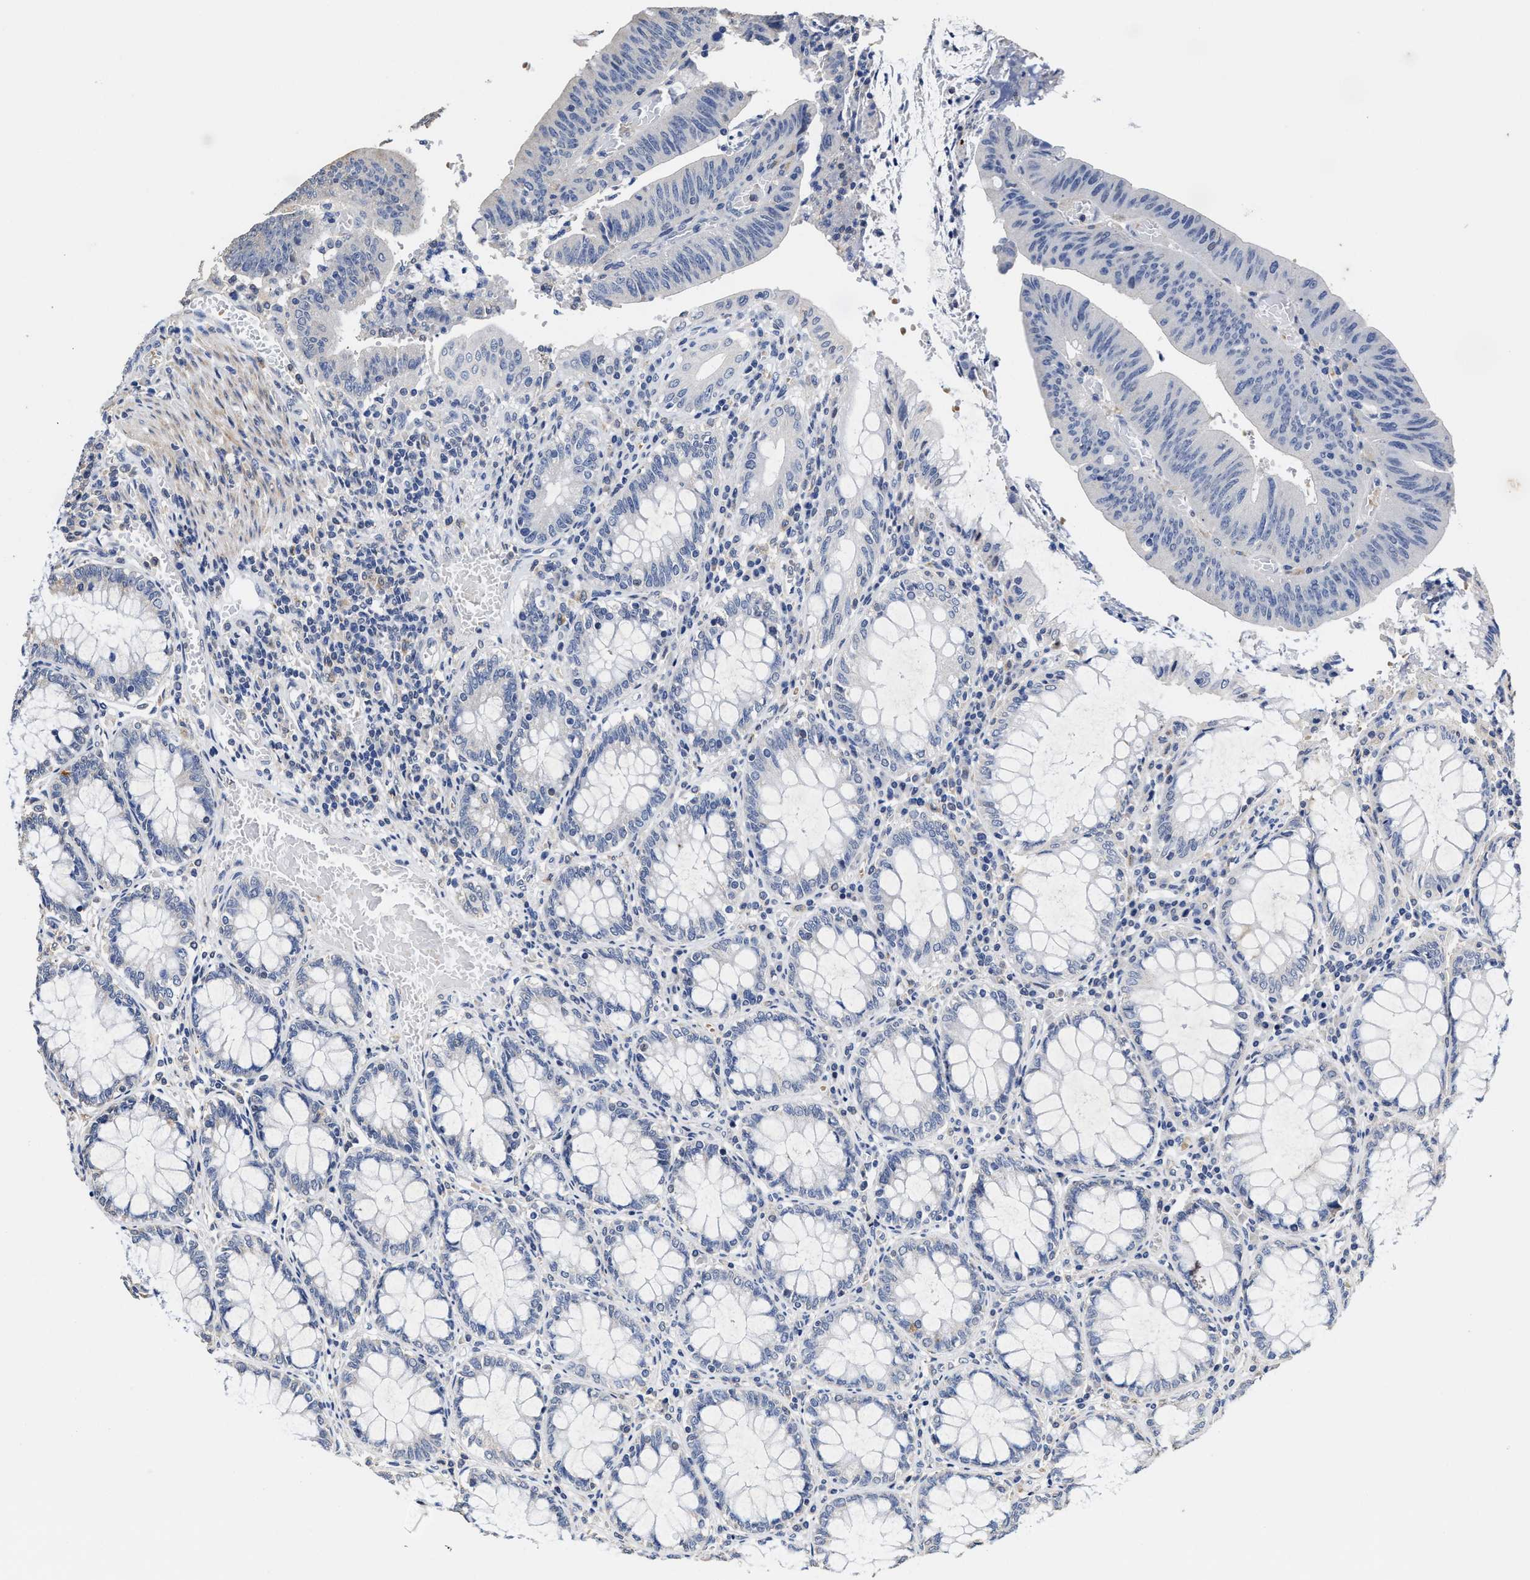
{"staining": {"intensity": "negative", "quantity": "none", "location": "none"}, "tissue": "colorectal cancer", "cell_type": "Tumor cells", "image_type": "cancer", "snomed": [{"axis": "morphology", "description": "Normal tissue, NOS"}, {"axis": "morphology", "description": "Adenocarcinoma, NOS"}, {"axis": "topography", "description": "Rectum"}], "caption": "The photomicrograph displays no staining of tumor cells in colorectal cancer (adenocarcinoma).", "gene": "ZFAT", "patient": {"sex": "female", "age": 66}}